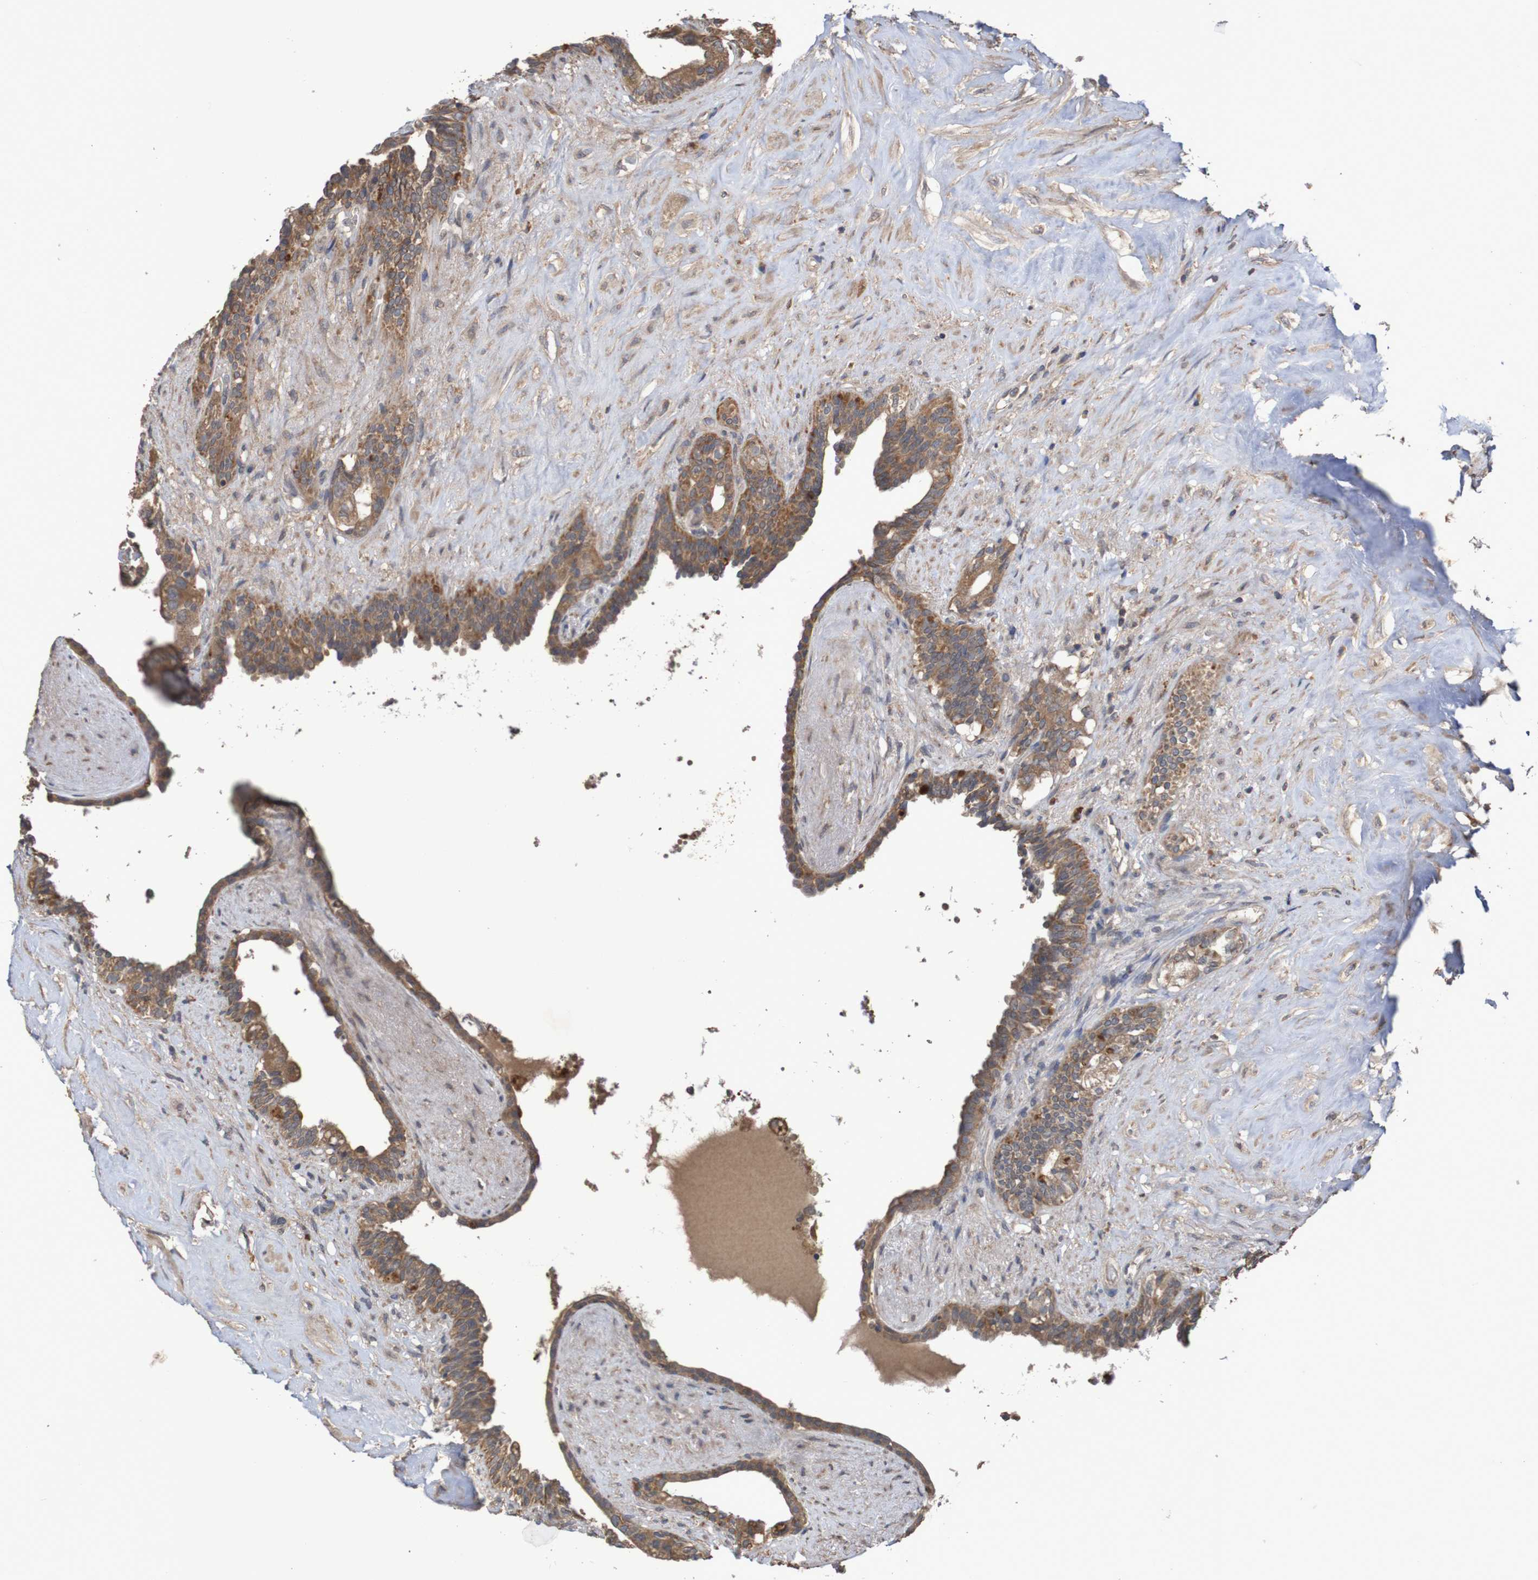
{"staining": {"intensity": "moderate", "quantity": ">75%", "location": "cytoplasmic/membranous"}, "tissue": "seminal vesicle", "cell_type": "Glandular cells", "image_type": "normal", "snomed": [{"axis": "morphology", "description": "Normal tissue, NOS"}, {"axis": "topography", "description": "Seminal veicle"}], "caption": "High-power microscopy captured an IHC image of benign seminal vesicle, revealing moderate cytoplasmic/membranous staining in about >75% of glandular cells. Nuclei are stained in blue.", "gene": "PHYH", "patient": {"sex": "male", "age": 63}}